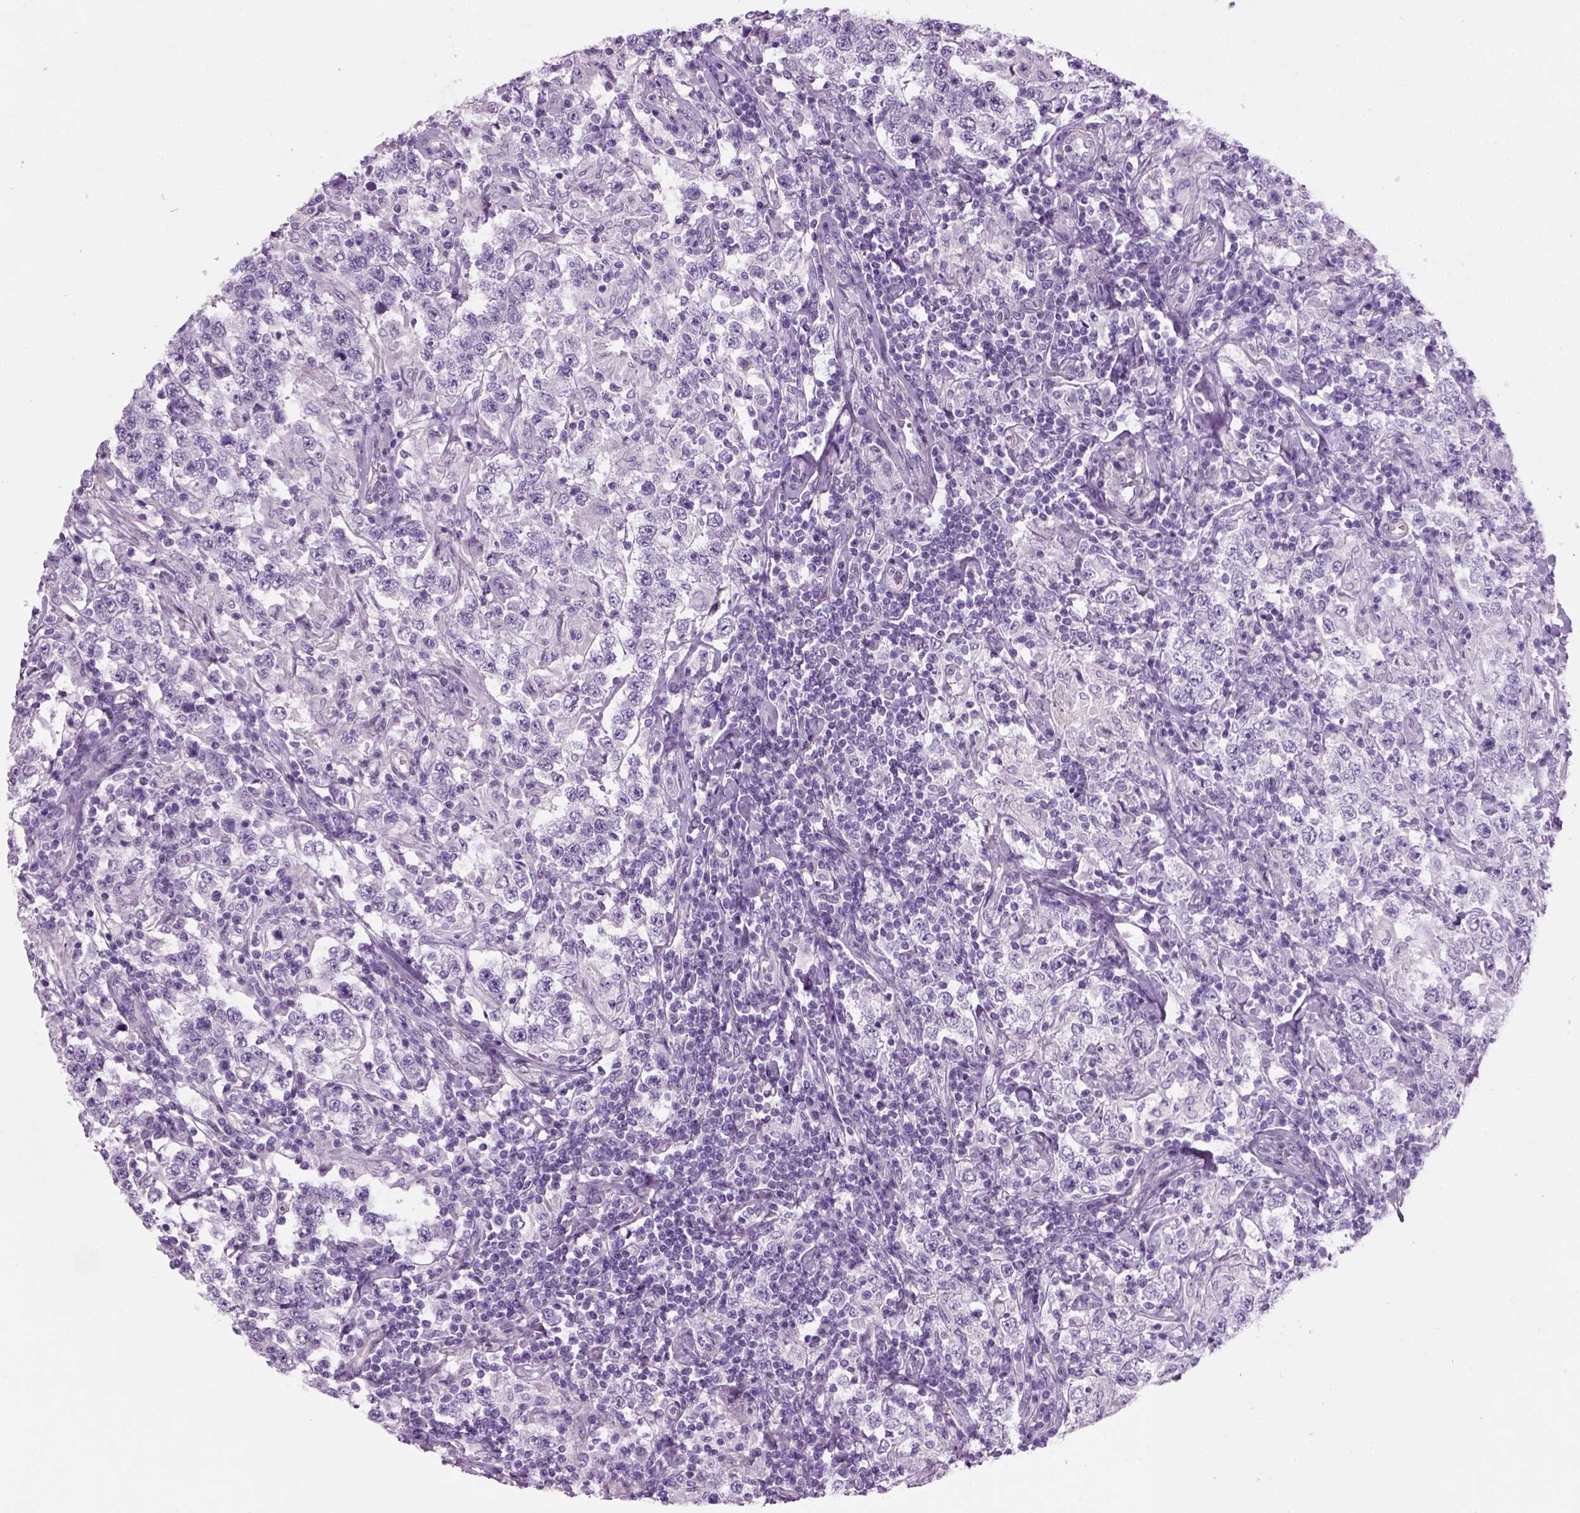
{"staining": {"intensity": "negative", "quantity": "none", "location": "none"}, "tissue": "testis cancer", "cell_type": "Tumor cells", "image_type": "cancer", "snomed": [{"axis": "morphology", "description": "Seminoma, NOS"}, {"axis": "morphology", "description": "Carcinoma, Embryonal, NOS"}, {"axis": "topography", "description": "Testis"}], "caption": "There is no significant staining in tumor cells of embryonal carcinoma (testis).", "gene": "FAM161A", "patient": {"sex": "male", "age": 41}}